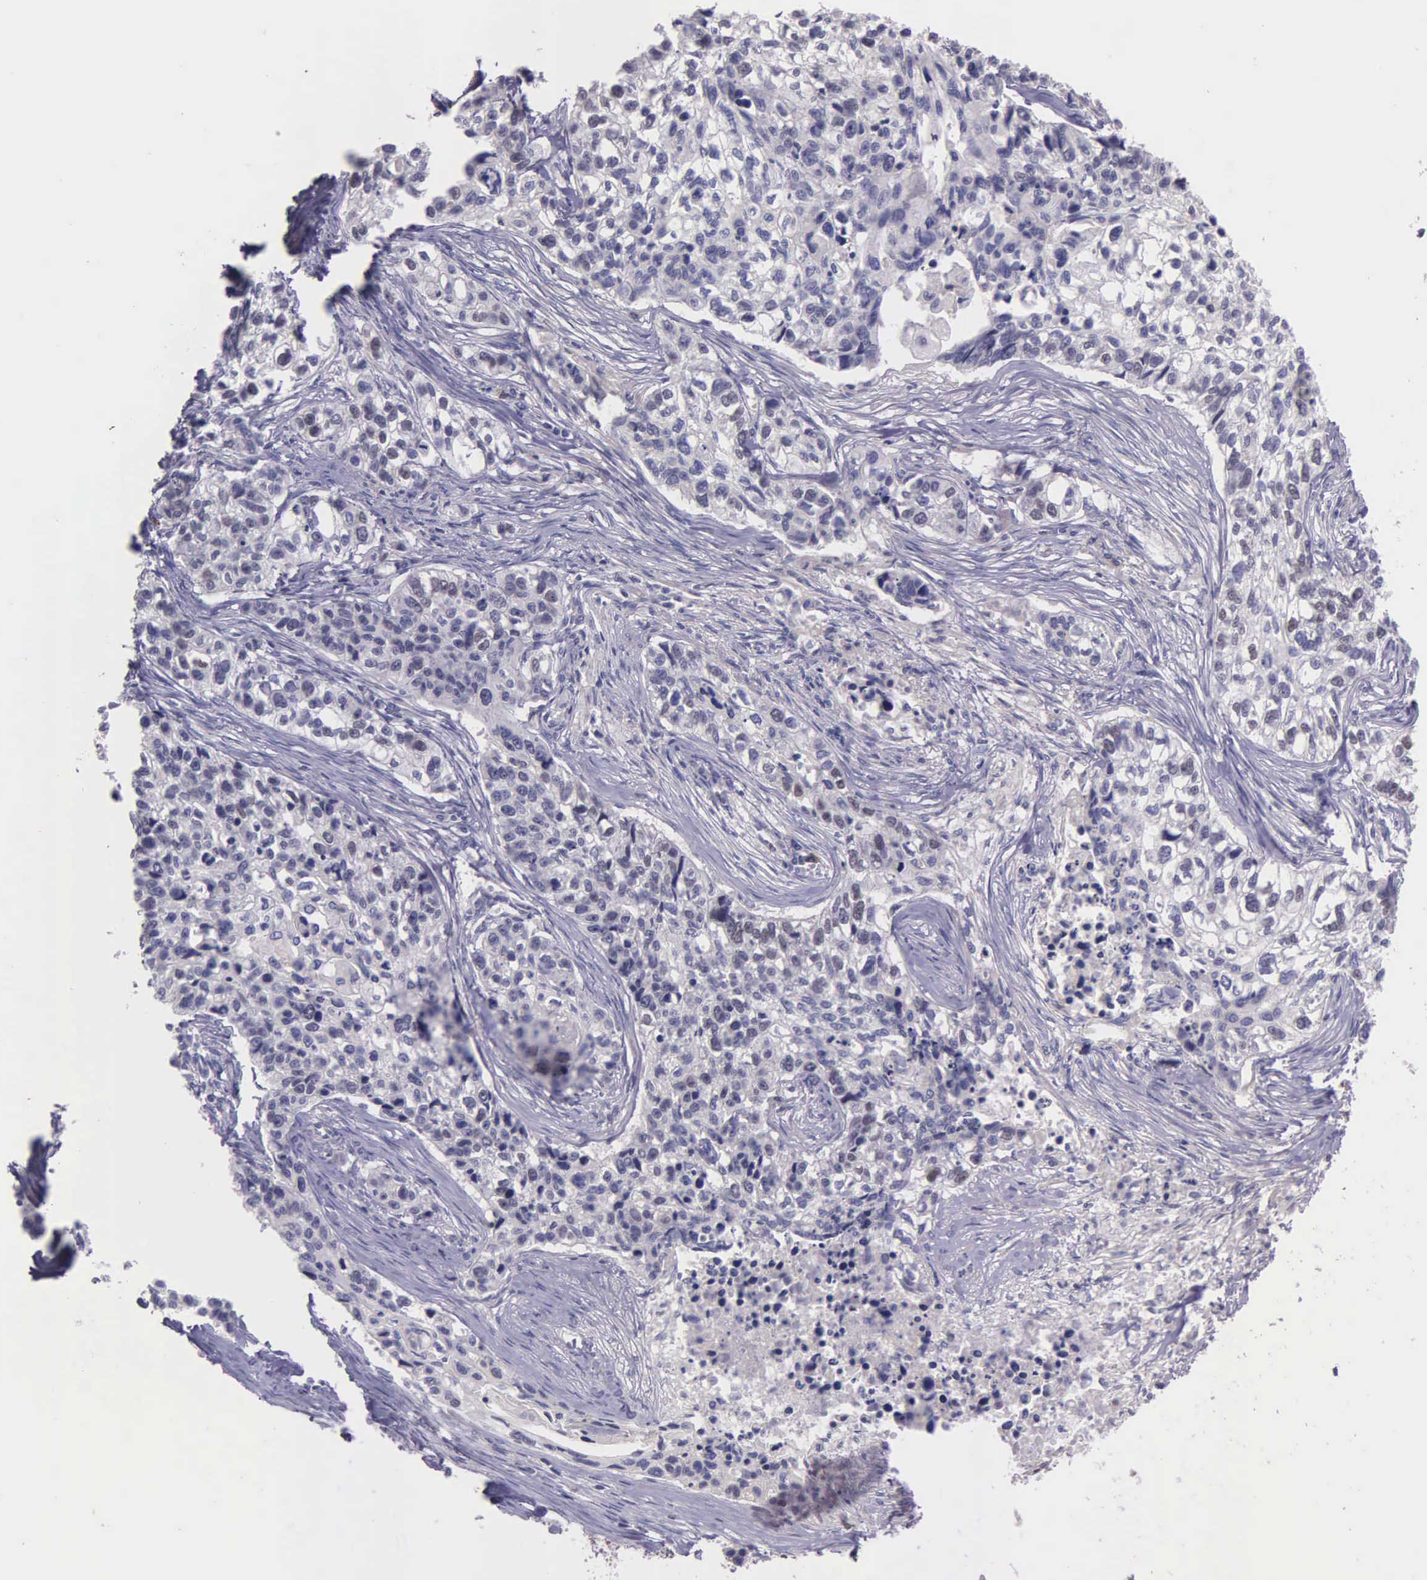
{"staining": {"intensity": "weak", "quantity": "<25%", "location": "nuclear"}, "tissue": "lung cancer", "cell_type": "Tumor cells", "image_type": "cancer", "snomed": [{"axis": "morphology", "description": "Squamous cell carcinoma, NOS"}, {"axis": "topography", "description": "Lymph node"}, {"axis": "topography", "description": "Lung"}], "caption": "The image shows no significant positivity in tumor cells of lung cancer.", "gene": "MCM5", "patient": {"sex": "male", "age": 74}}